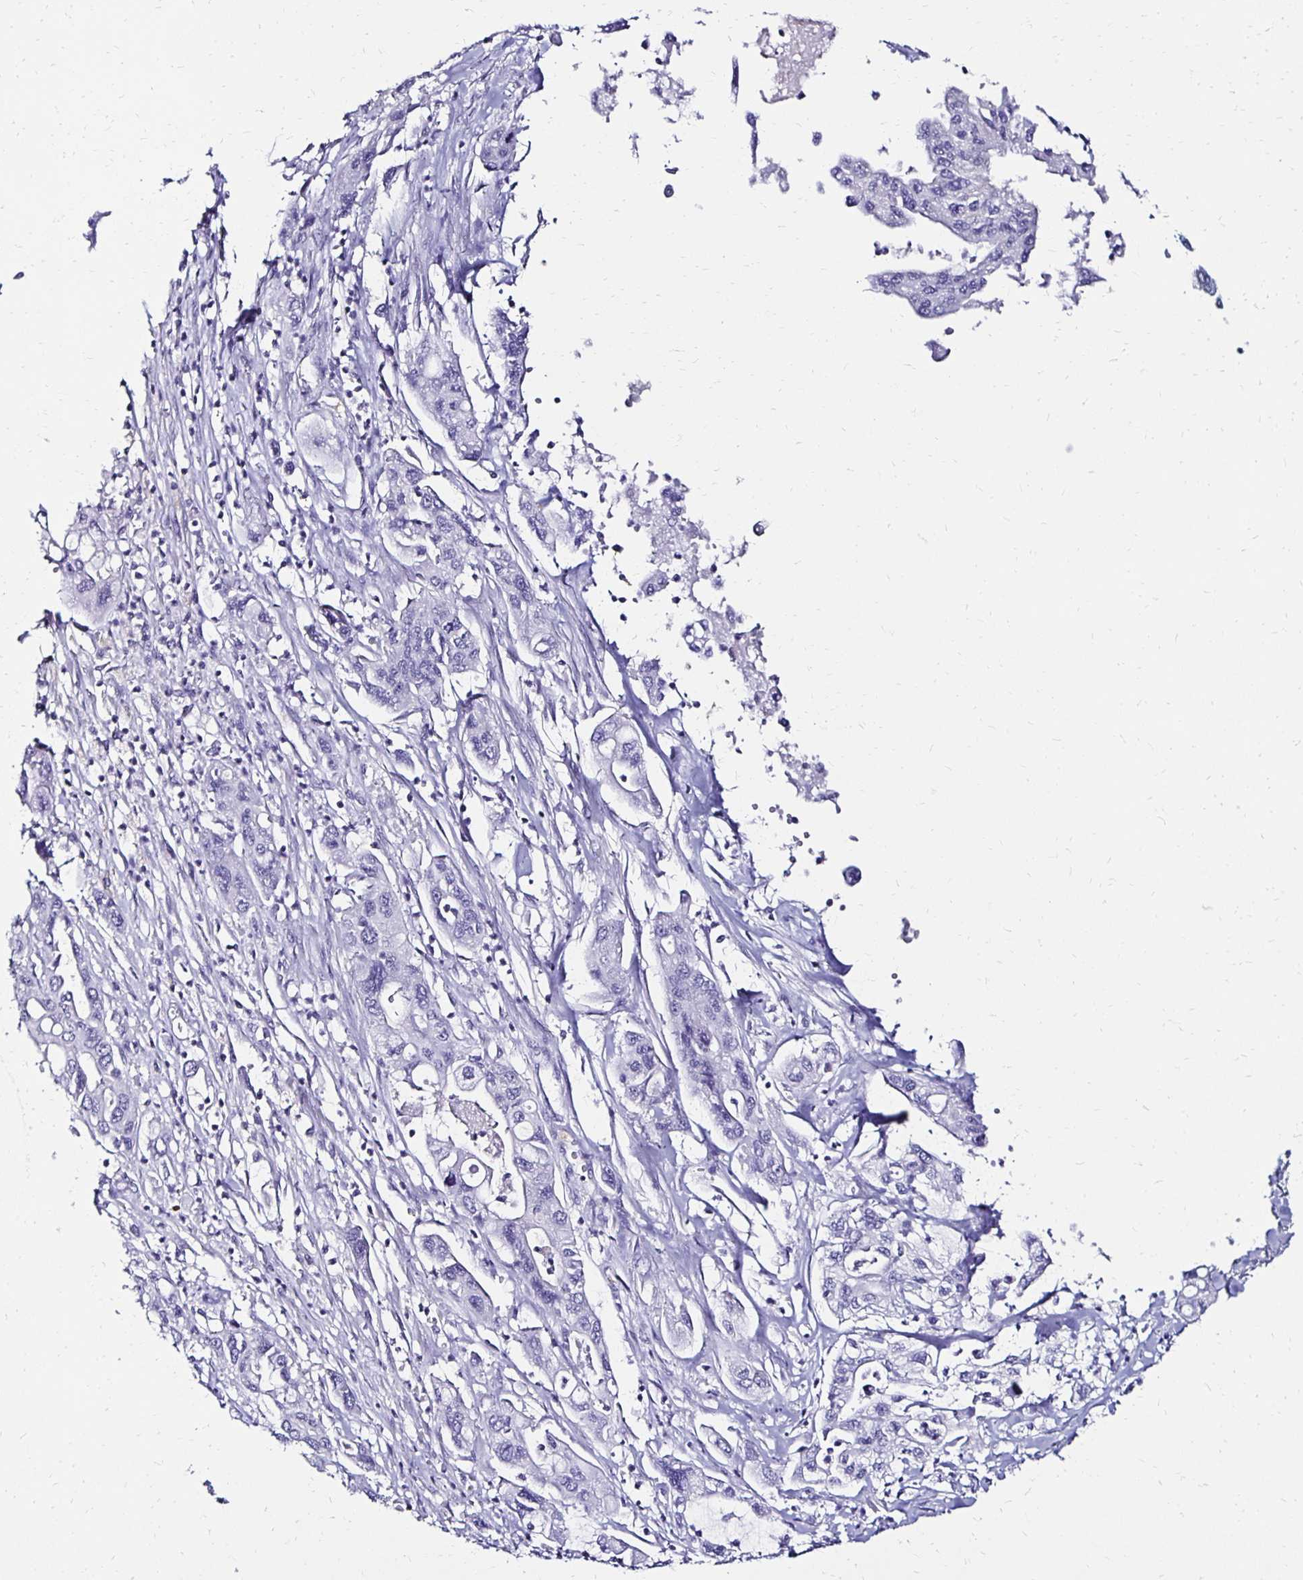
{"staining": {"intensity": "negative", "quantity": "none", "location": "none"}, "tissue": "pancreatic cancer", "cell_type": "Tumor cells", "image_type": "cancer", "snomed": [{"axis": "morphology", "description": "Adenocarcinoma, NOS"}, {"axis": "topography", "description": "Pancreas"}], "caption": "High power microscopy micrograph of an immunohistochemistry (IHC) photomicrograph of adenocarcinoma (pancreatic), revealing no significant positivity in tumor cells. (DAB IHC, high magnification).", "gene": "KCNT1", "patient": {"sex": "male", "age": 62}}